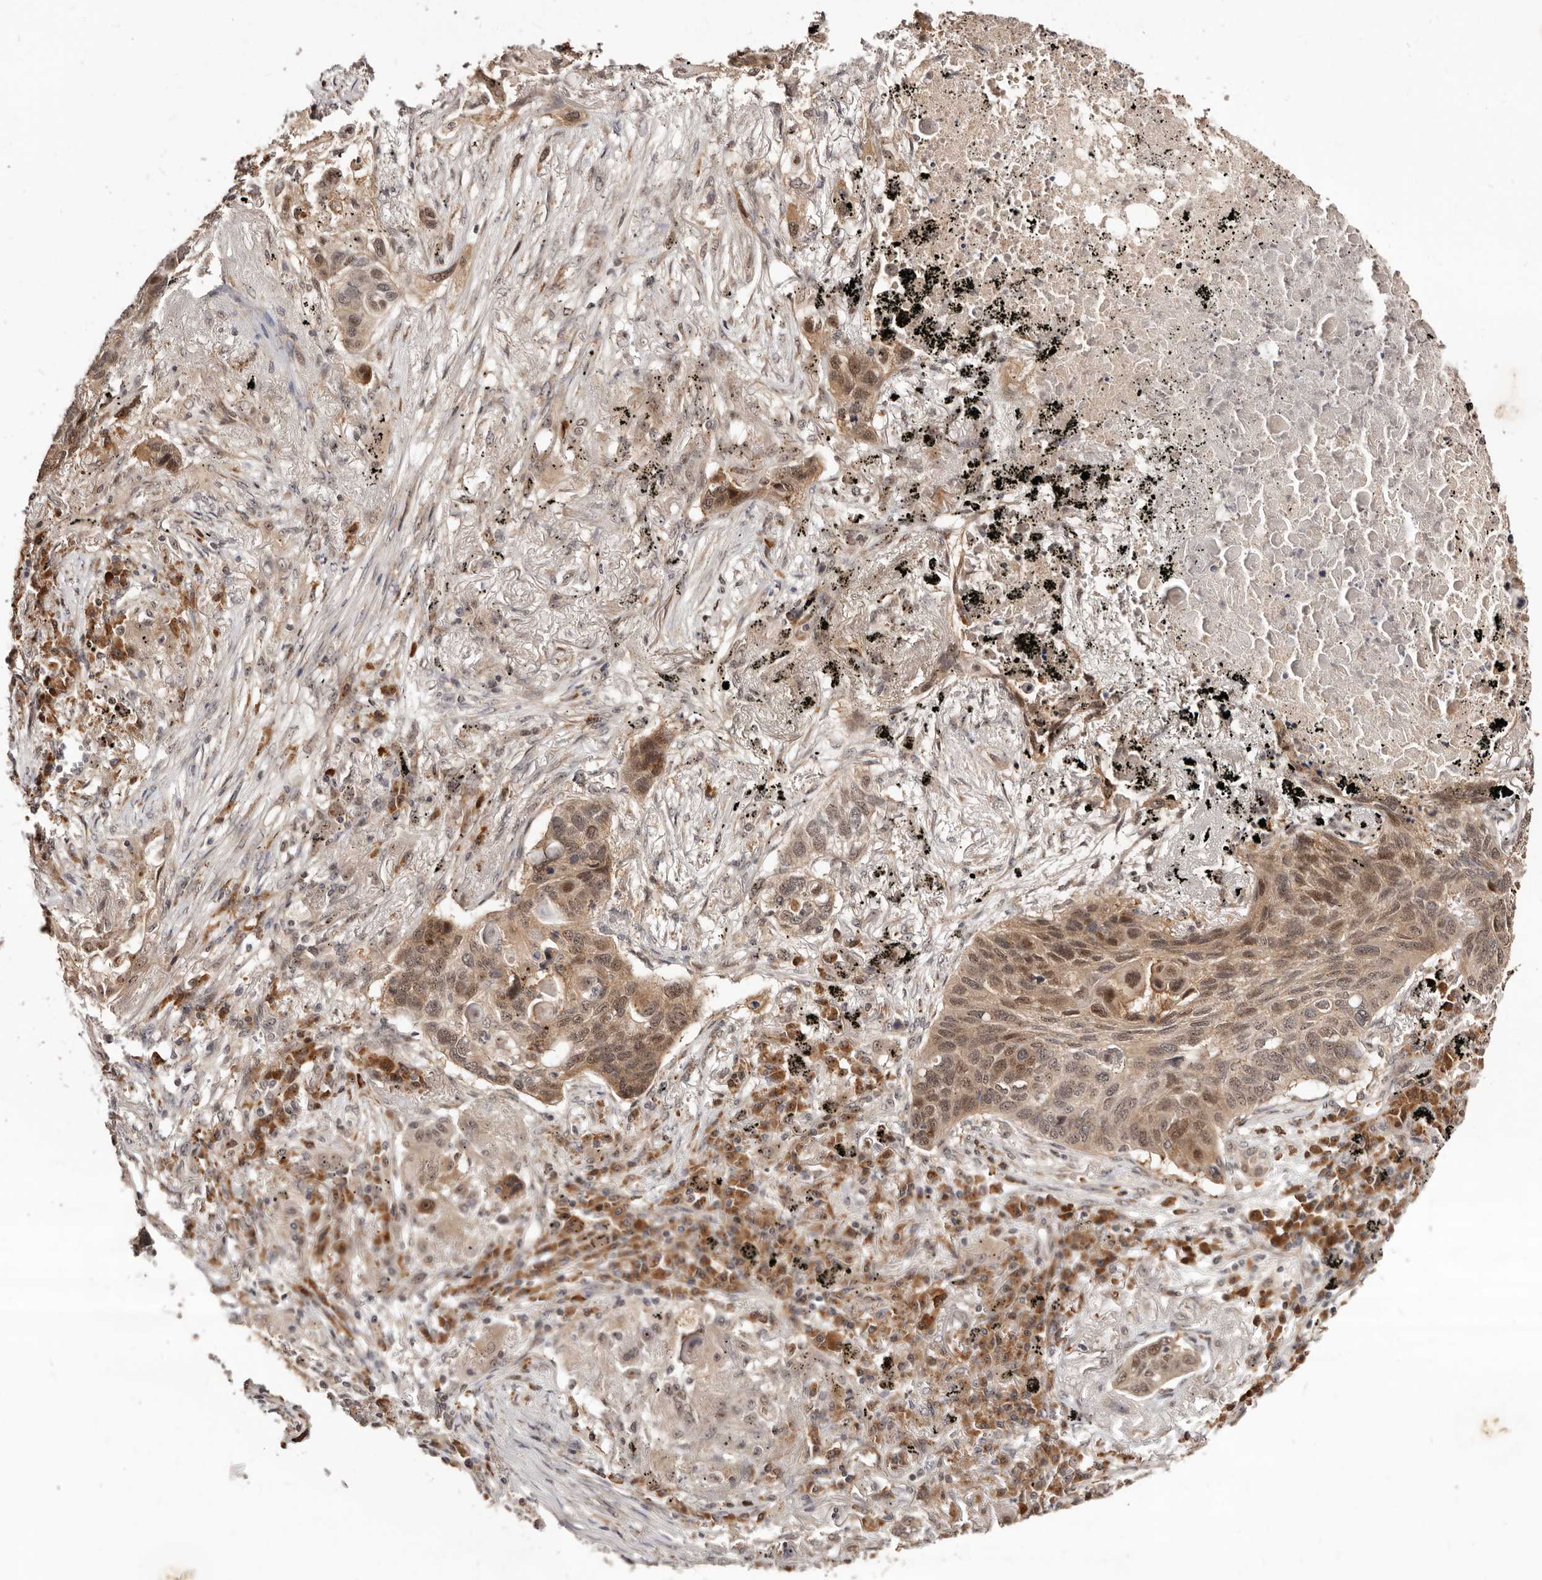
{"staining": {"intensity": "moderate", "quantity": ">75%", "location": "cytoplasmic/membranous,nuclear"}, "tissue": "lung cancer", "cell_type": "Tumor cells", "image_type": "cancer", "snomed": [{"axis": "morphology", "description": "Squamous cell carcinoma, NOS"}, {"axis": "topography", "description": "Lung"}], "caption": "This histopathology image demonstrates IHC staining of human lung cancer (squamous cell carcinoma), with medium moderate cytoplasmic/membranous and nuclear staining in approximately >75% of tumor cells.", "gene": "APOL6", "patient": {"sex": "female", "age": 63}}